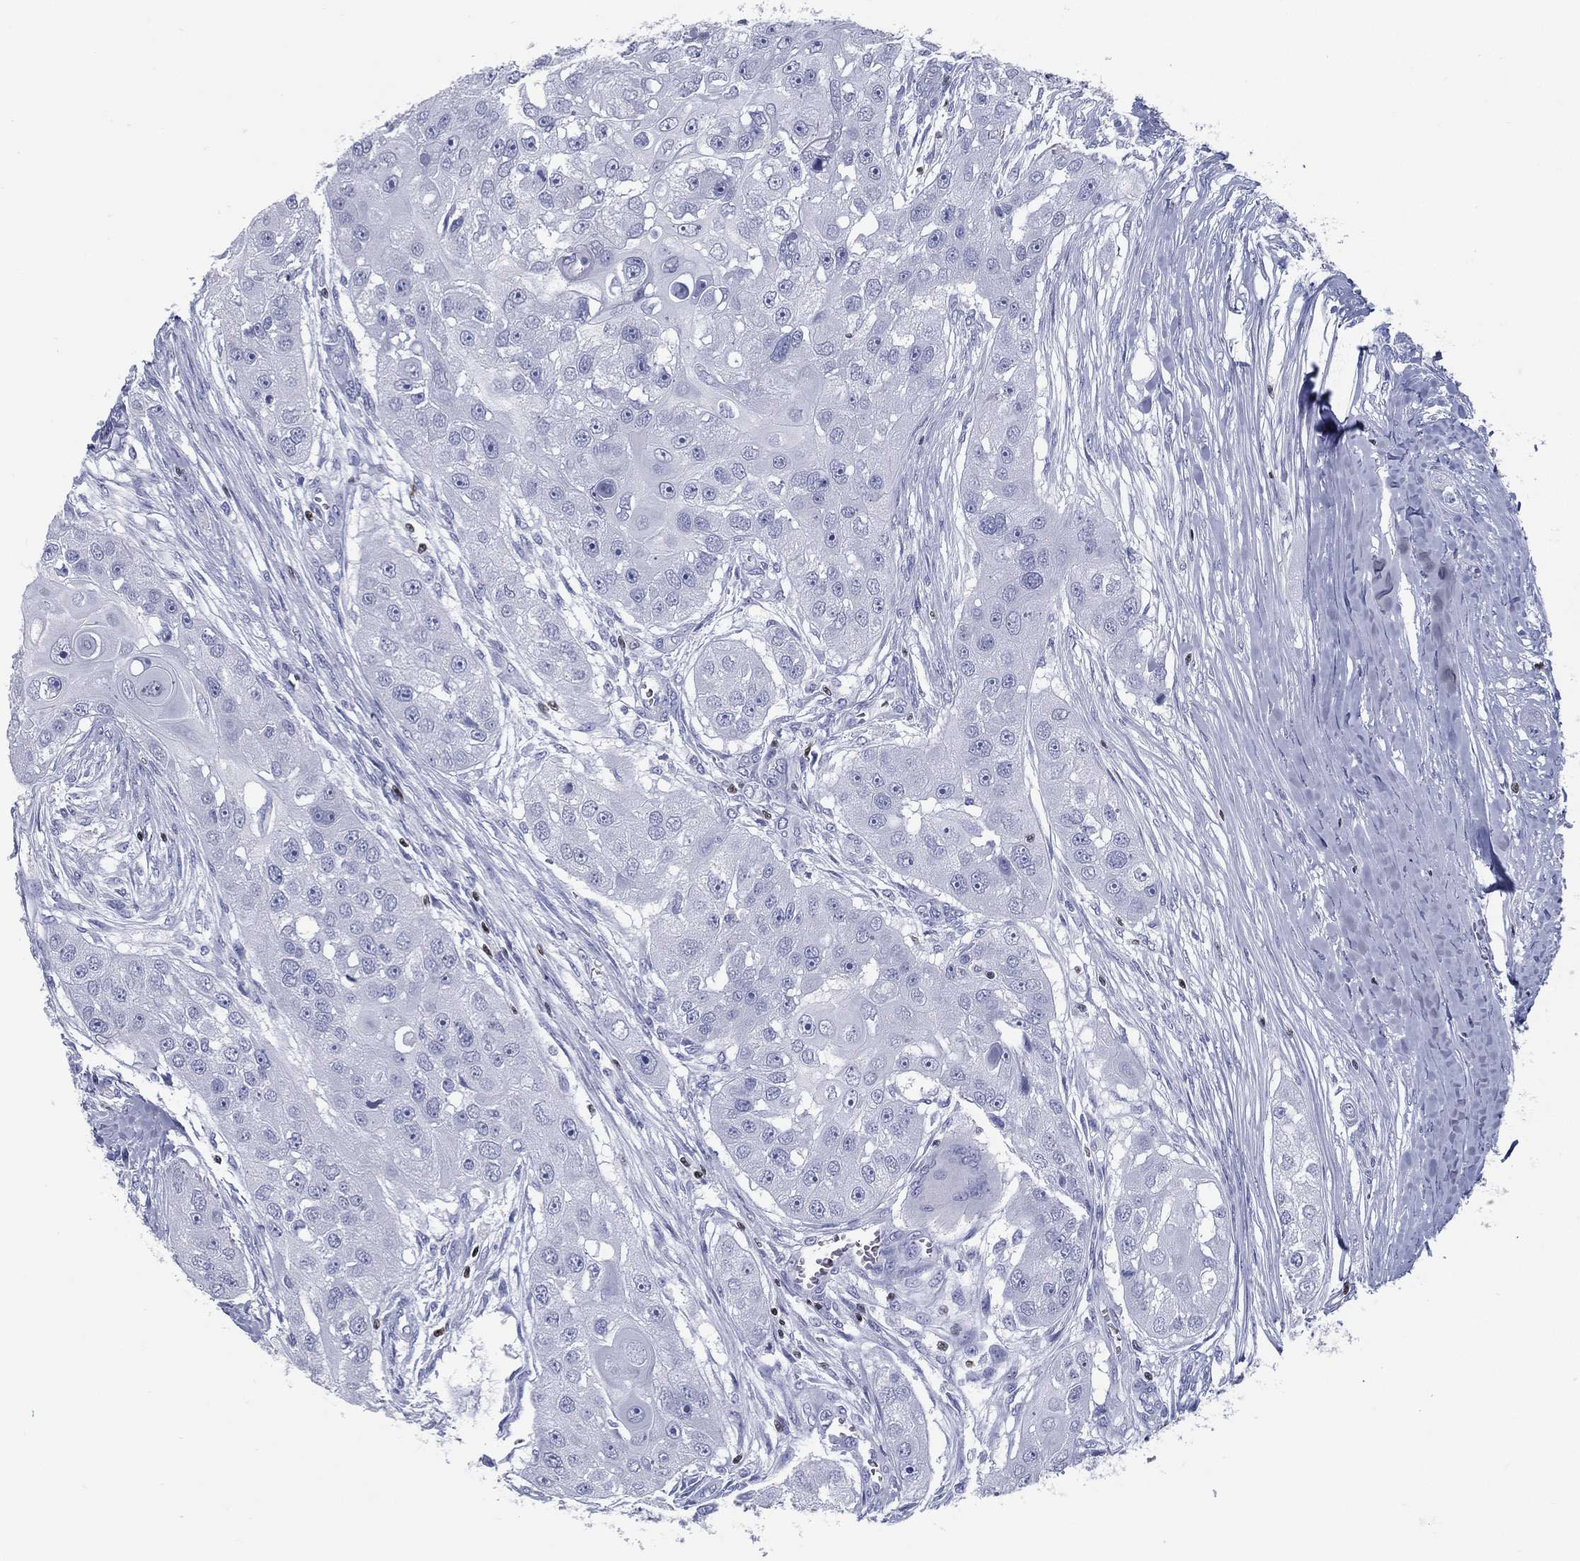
{"staining": {"intensity": "negative", "quantity": "none", "location": "none"}, "tissue": "head and neck cancer", "cell_type": "Tumor cells", "image_type": "cancer", "snomed": [{"axis": "morphology", "description": "Normal tissue, NOS"}, {"axis": "morphology", "description": "Squamous cell carcinoma, NOS"}, {"axis": "topography", "description": "Skeletal muscle"}, {"axis": "topography", "description": "Head-Neck"}], "caption": "This micrograph is of squamous cell carcinoma (head and neck) stained with immunohistochemistry to label a protein in brown with the nuclei are counter-stained blue. There is no expression in tumor cells. Brightfield microscopy of immunohistochemistry stained with DAB (brown) and hematoxylin (blue), captured at high magnification.", "gene": "PYHIN1", "patient": {"sex": "male", "age": 51}}